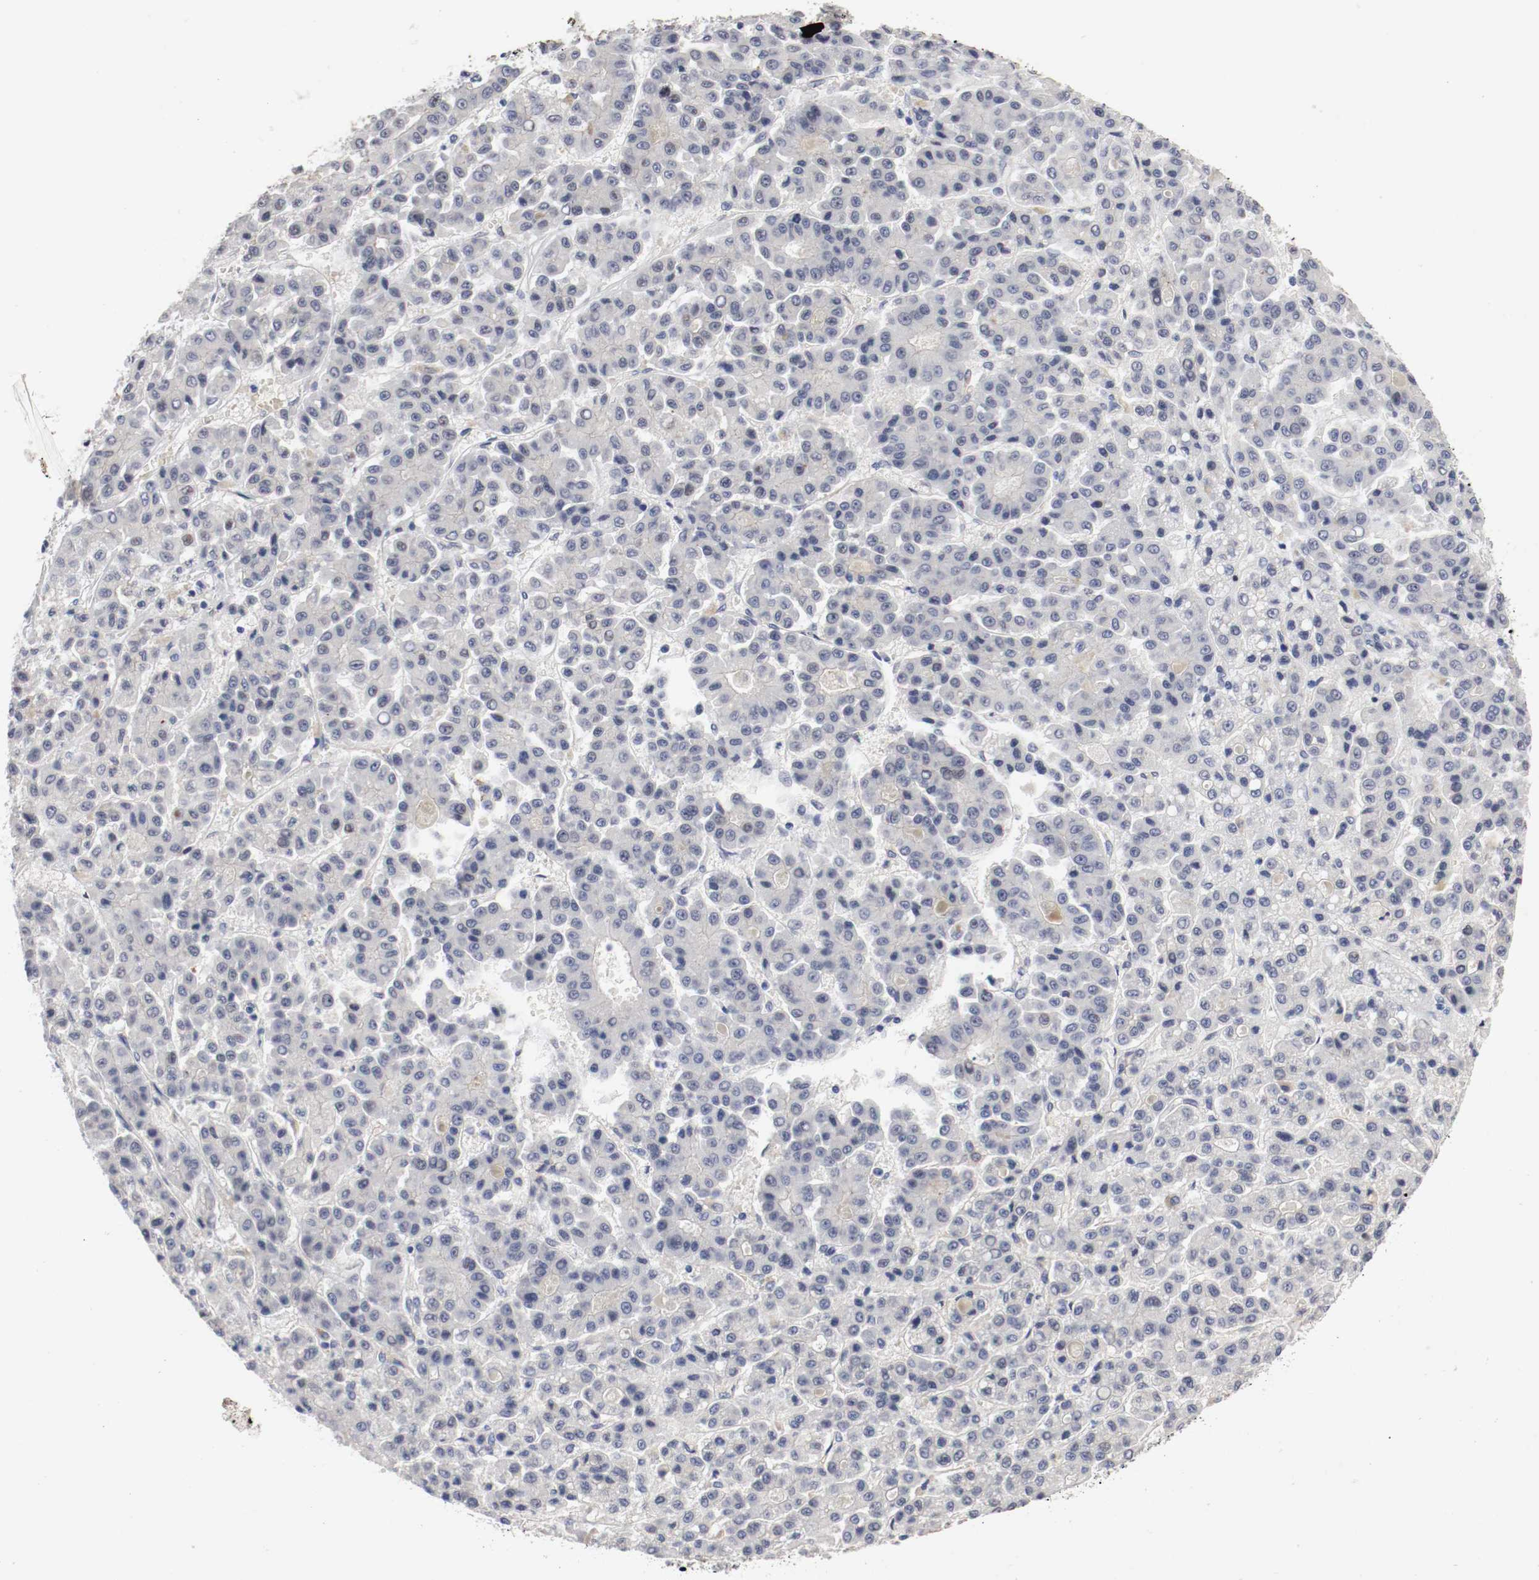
{"staining": {"intensity": "negative", "quantity": "none", "location": "none"}, "tissue": "liver cancer", "cell_type": "Tumor cells", "image_type": "cancer", "snomed": [{"axis": "morphology", "description": "Carcinoma, Hepatocellular, NOS"}, {"axis": "topography", "description": "Liver"}], "caption": "Human liver hepatocellular carcinoma stained for a protein using immunohistochemistry (IHC) reveals no staining in tumor cells.", "gene": "KIT", "patient": {"sex": "male", "age": 70}}